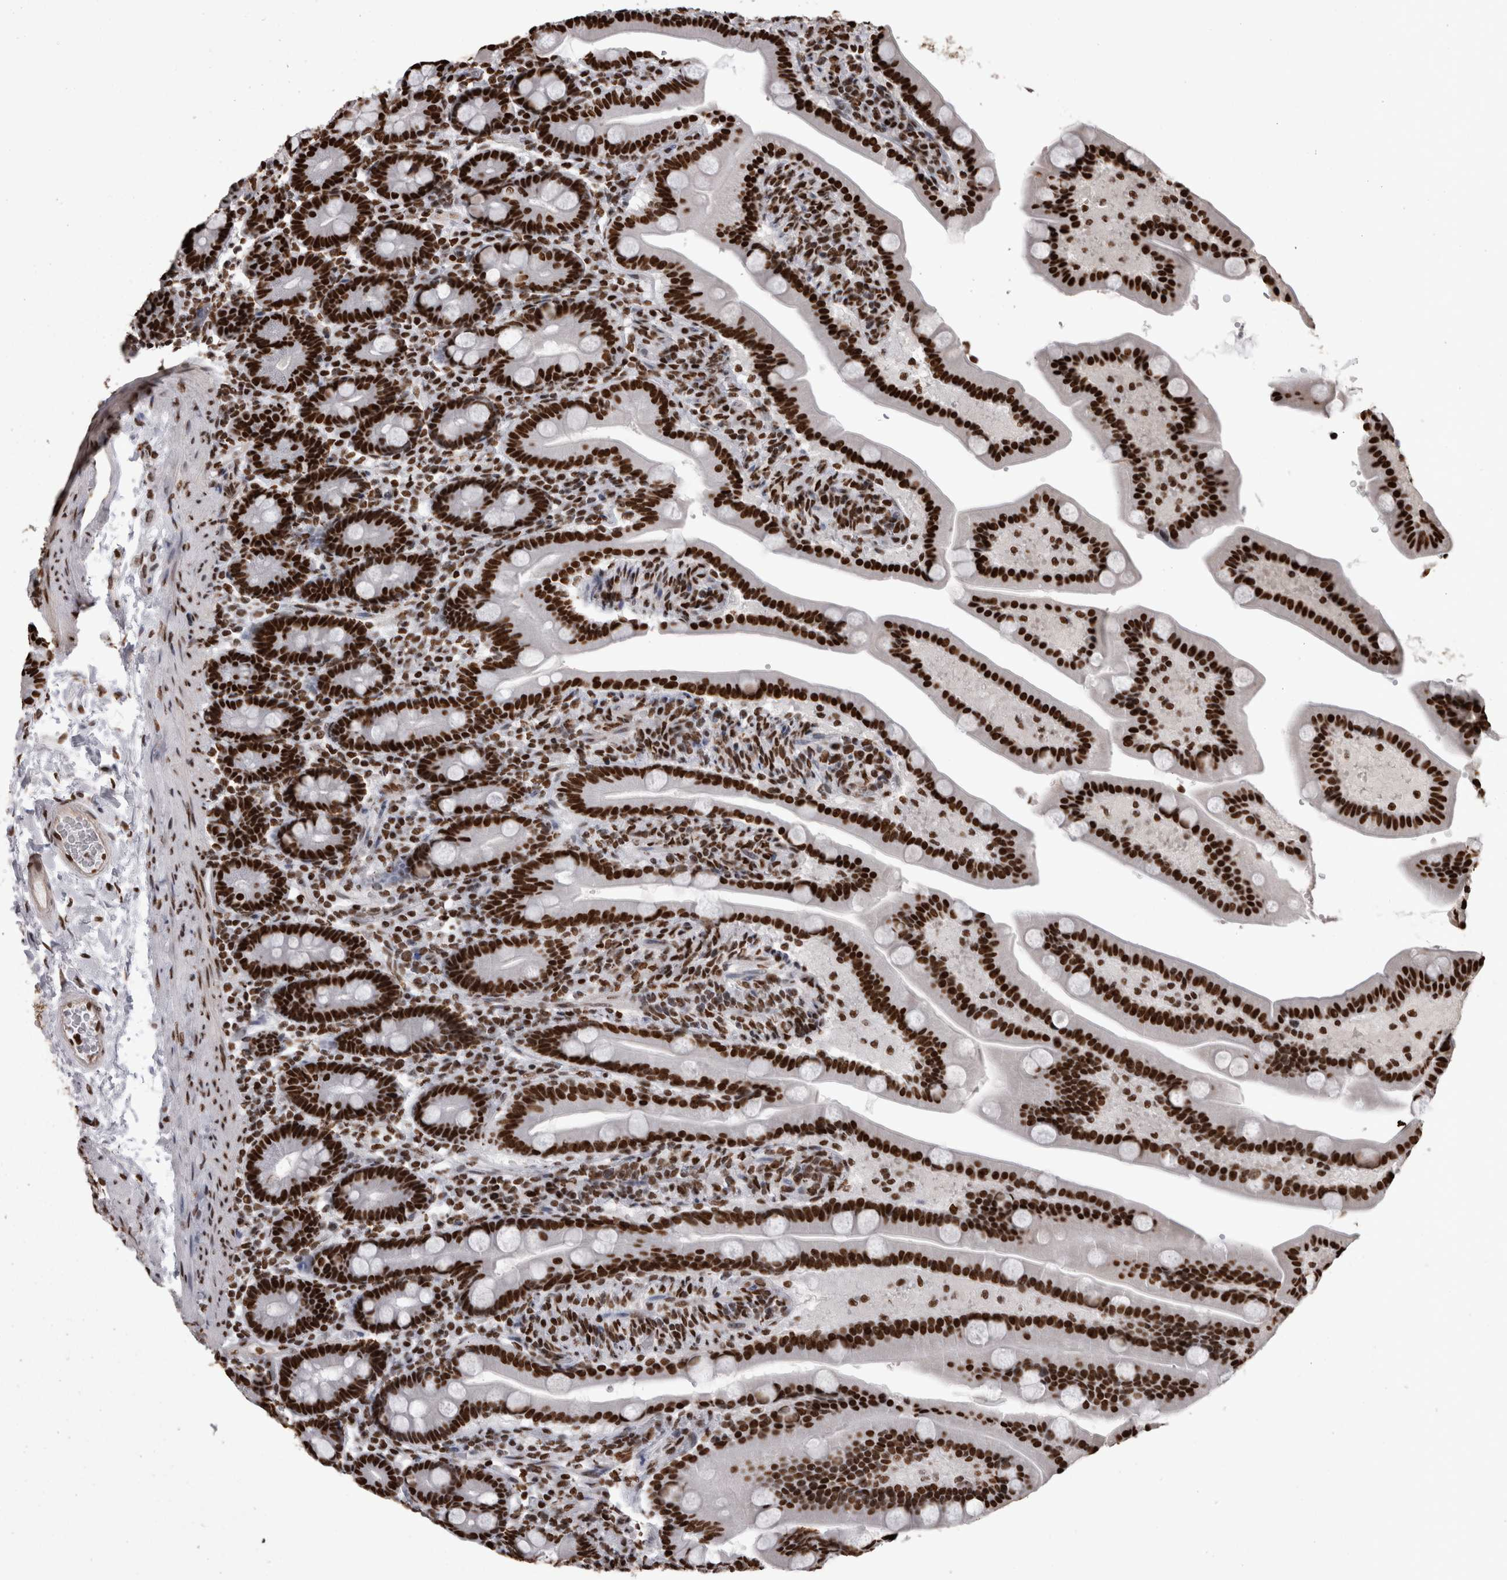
{"staining": {"intensity": "strong", "quantity": ">75%", "location": "nuclear"}, "tissue": "duodenum", "cell_type": "Glandular cells", "image_type": "normal", "snomed": [{"axis": "morphology", "description": "Normal tissue, NOS"}, {"axis": "topography", "description": "Duodenum"}], "caption": "Immunohistochemistry (IHC) of normal duodenum demonstrates high levels of strong nuclear staining in about >75% of glandular cells.", "gene": "HNRNPM", "patient": {"sex": "male", "age": 54}}